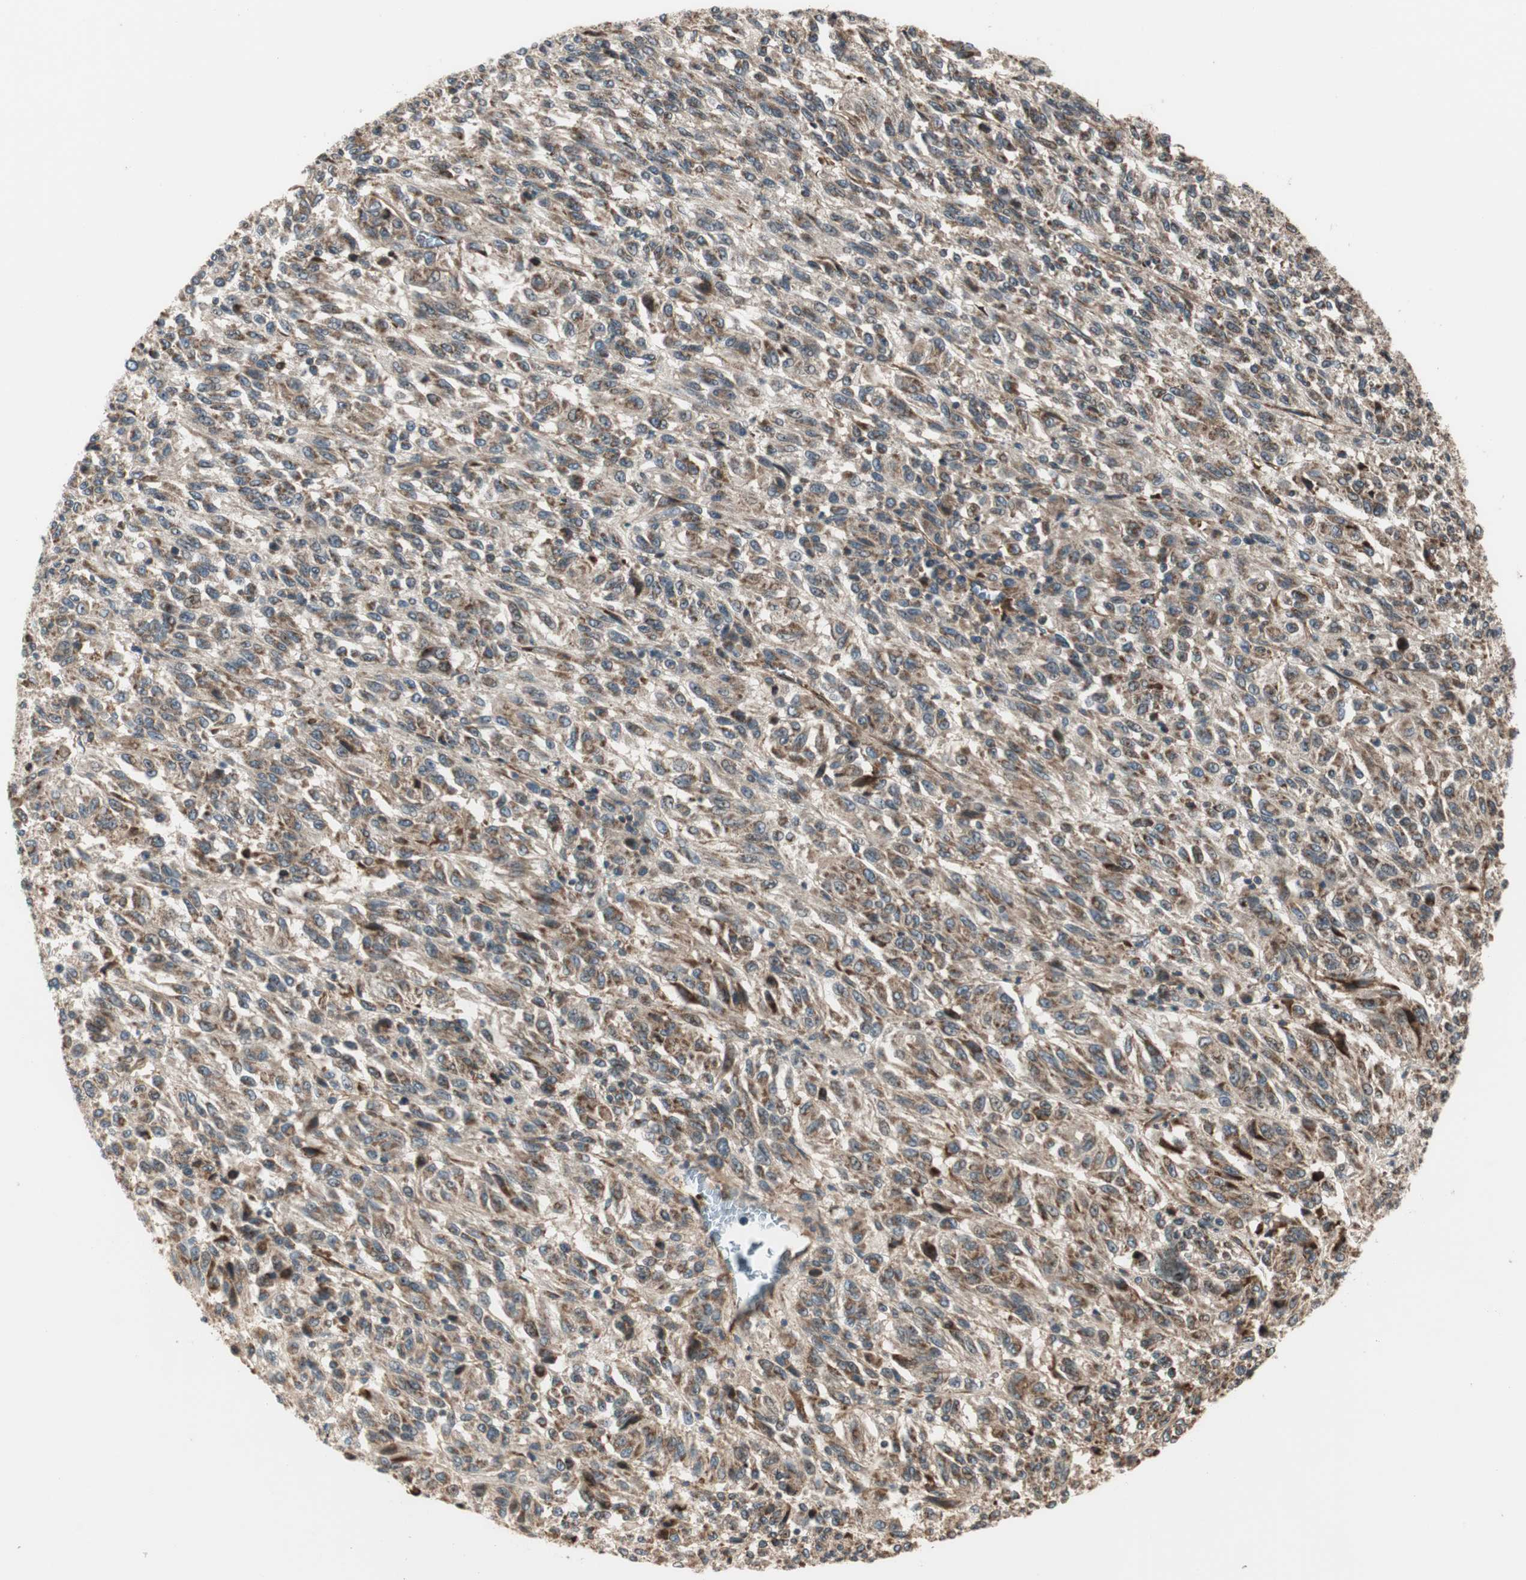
{"staining": {"intensity": "moderate", "quantity": ">75%", "location": "cytoplasmic/membranous"}, "tissue": "melanoma", "cell_type": "Tumor cells", "image_type": "cancer", "snomed": [{"axis": "morphology", "description": "Malignant melanoma, Metastatic site"}, {"axis": "topography", "description": "Lung"}], "caption": "Malignant melanoma (metastatic site) was stained to show a protein in brown. There is medium levels of moderate cytoplasmic/membranous positivity in approximately >75% of tumor cells. The staining was performed using DAB (3,3'-diaminobenzidine) to visualize the protein expression in brown, while the nuclei were stained in blue with hematoxylin (Magnification: 20x).", "gene": "CTTNBP2NL", "patient": {"sex": "male", "age": 64}}